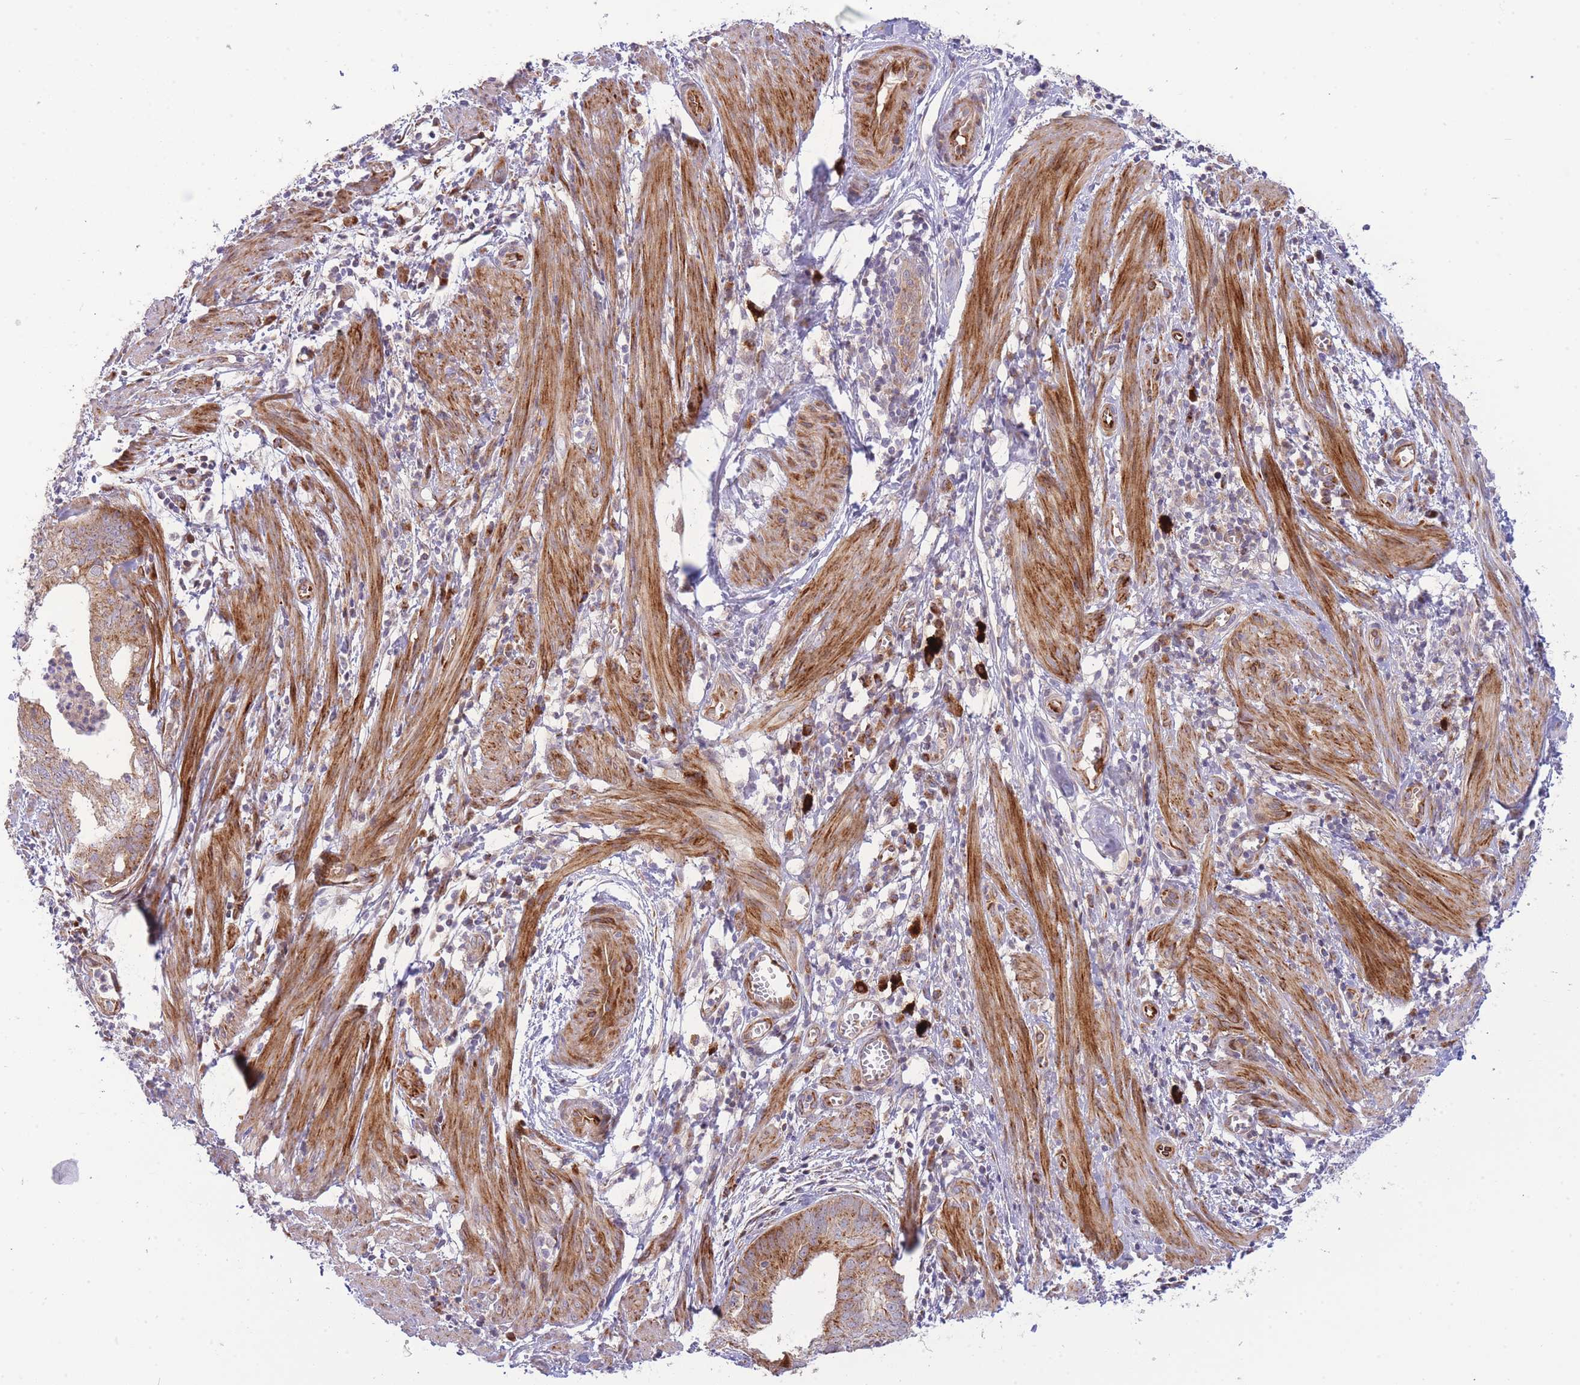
{"staining": {"intensity": "moderate", "quantity": ">75%", "location": "cytoplasmic/membranous"}, "tissue": "endometrial cancer", "cell_type": "Tumor cells", "image_type": "cancer", "snomed": [{"axis": "morphology", "description": "Adenocarcinoma, NOS"}, {"axis": "topography", "description": "Endometrium"}], "caption": "Endometrial adenocarcinoma stained with a brown dye demonstrates moderate cytoplasmic/membranous positive positivity in about >75% of tumor cells.", "gene": "ATP5MC2", "patient": {"sex": "female", "age": 68}}